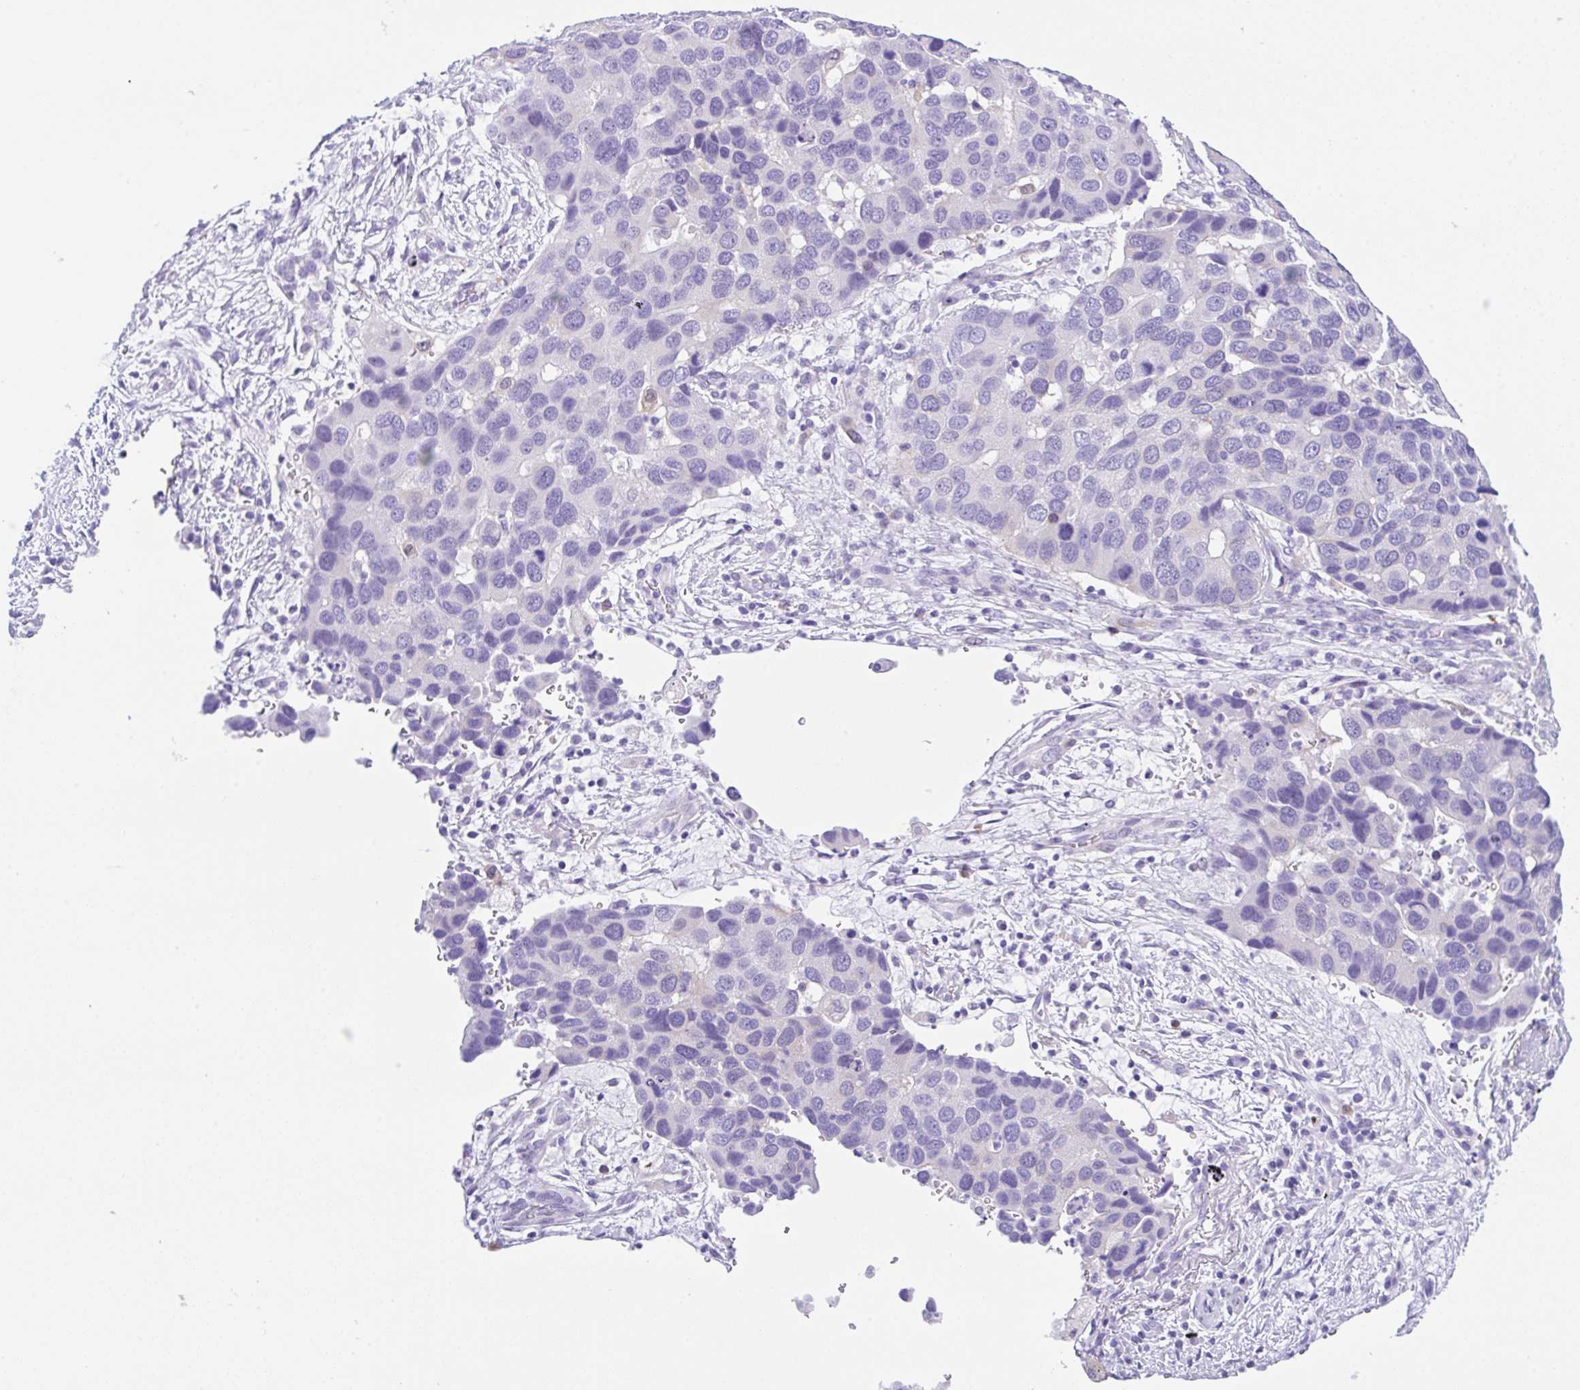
{"staining": {"intensity": "negative", "quantity": "none", "location": "none"}, "tissue": "lung cancer", "cell_type": "Tumor cells", "image_type": "cancer", "snomed": [{"axis": "morphology", "description": "Aneuploidy"}, {"axis": "morphology", "description": "Adenocarcinoma, NOS"}, {"axis": "topography", "description": "Lymph node"}, {"axis": "topography", "description": "Lung"}], "caption": "A high-resolution micrograph shows immunohistochemistry (IHC) staining of lung cancer (adenocarcinoma), which reveals no significant staining in tumor cells. Nuclei are stained in blue.", "gene": "RRM2", "patient": {"sex": "female", "age": 74}}